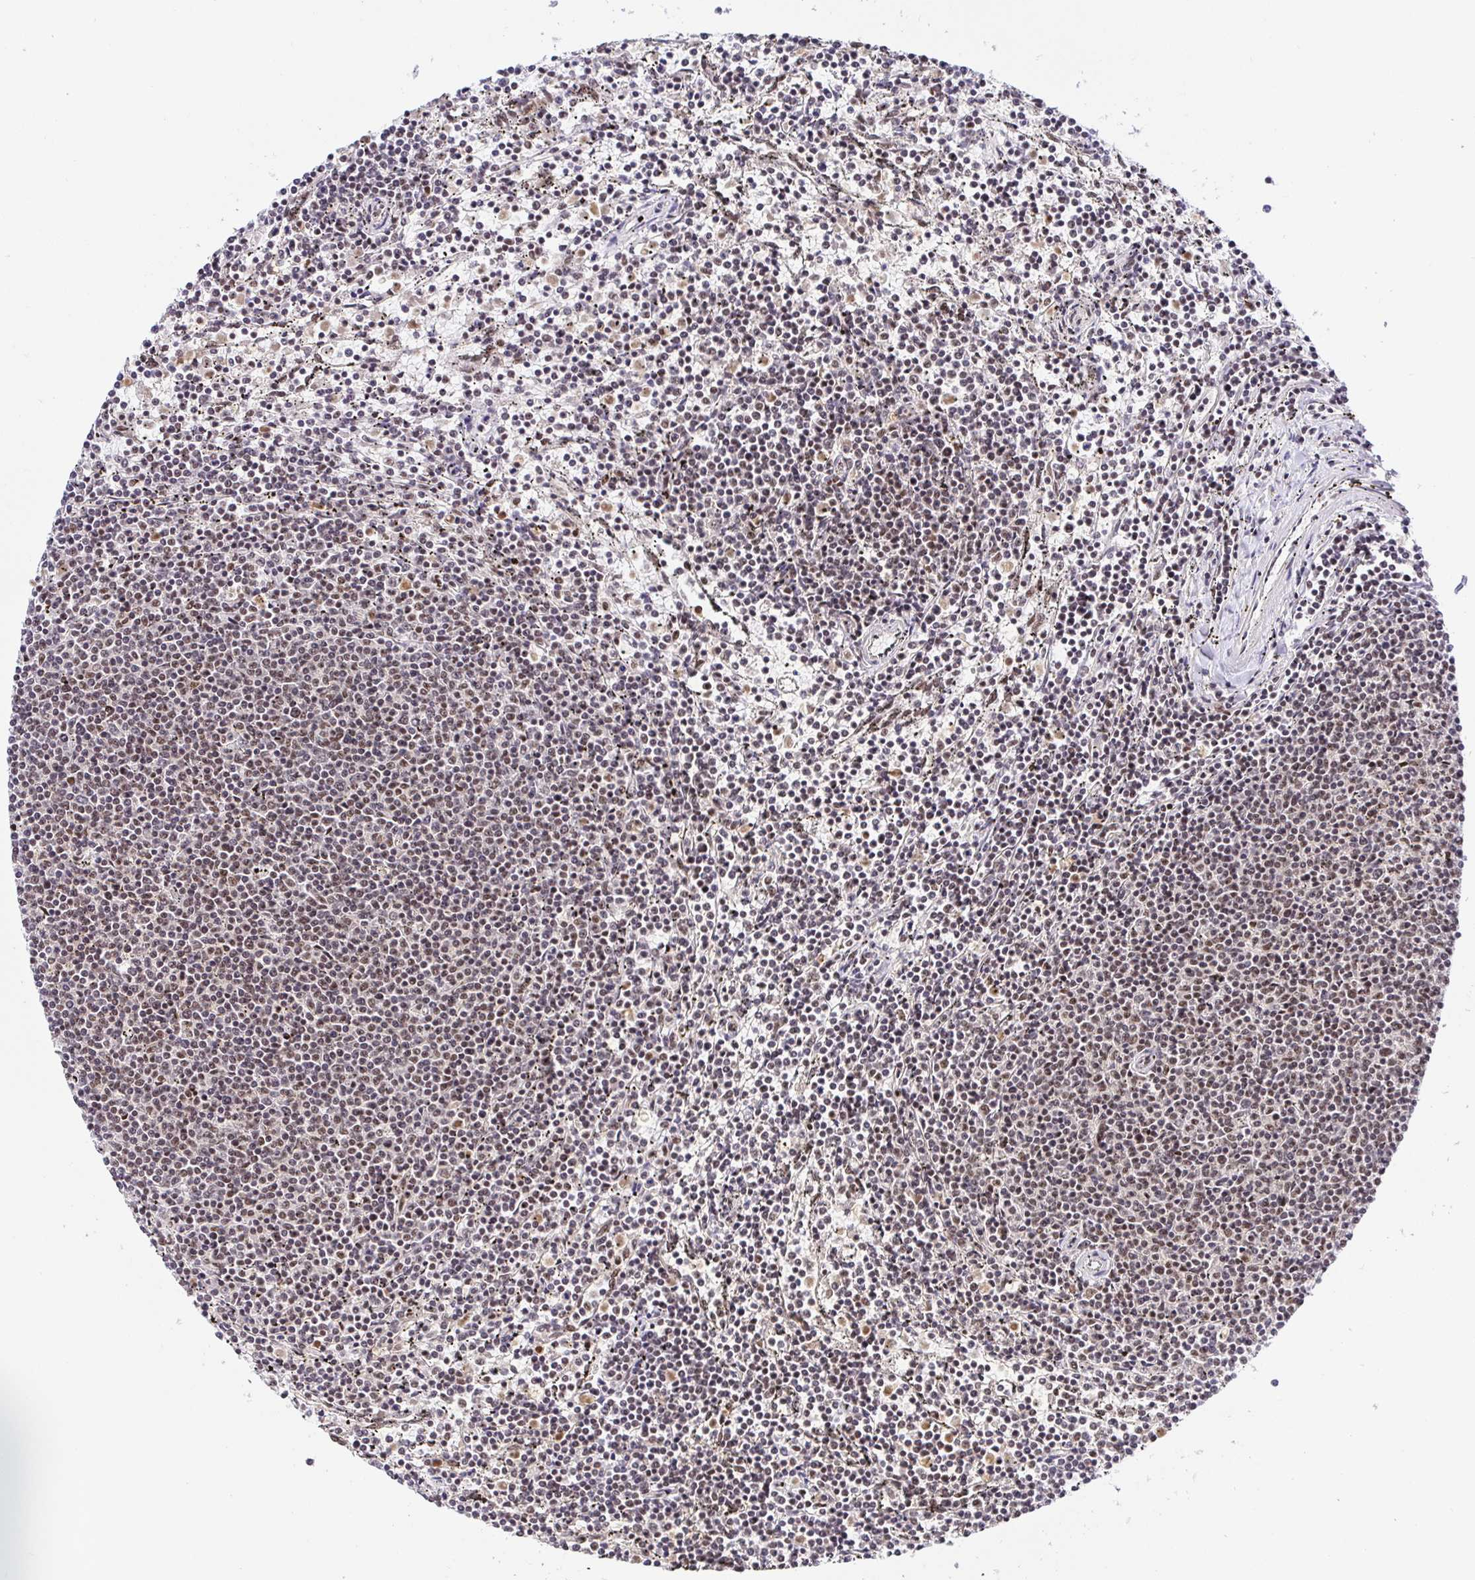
{"staining": {"intensity": "weak", "quantity": "25%-75%", "location": "nuclear"}, "tissue": "lymphoma", "cell_type": "Tumor cells", "image_type": "cancer", "snomed": [{"axis": "morphology", "description": "Malignant lymphoma, non-Hodgkin's type, Low grade"}, {"axis": "topography", "description": "Spleen"}], "caption": "Brown immunohistochemical staining in lymphoma shows weak nuclear expression in about 25%-75% of tumor cells.", "gene": "USF1", "patient": {"sex": "female", "age": 50}}